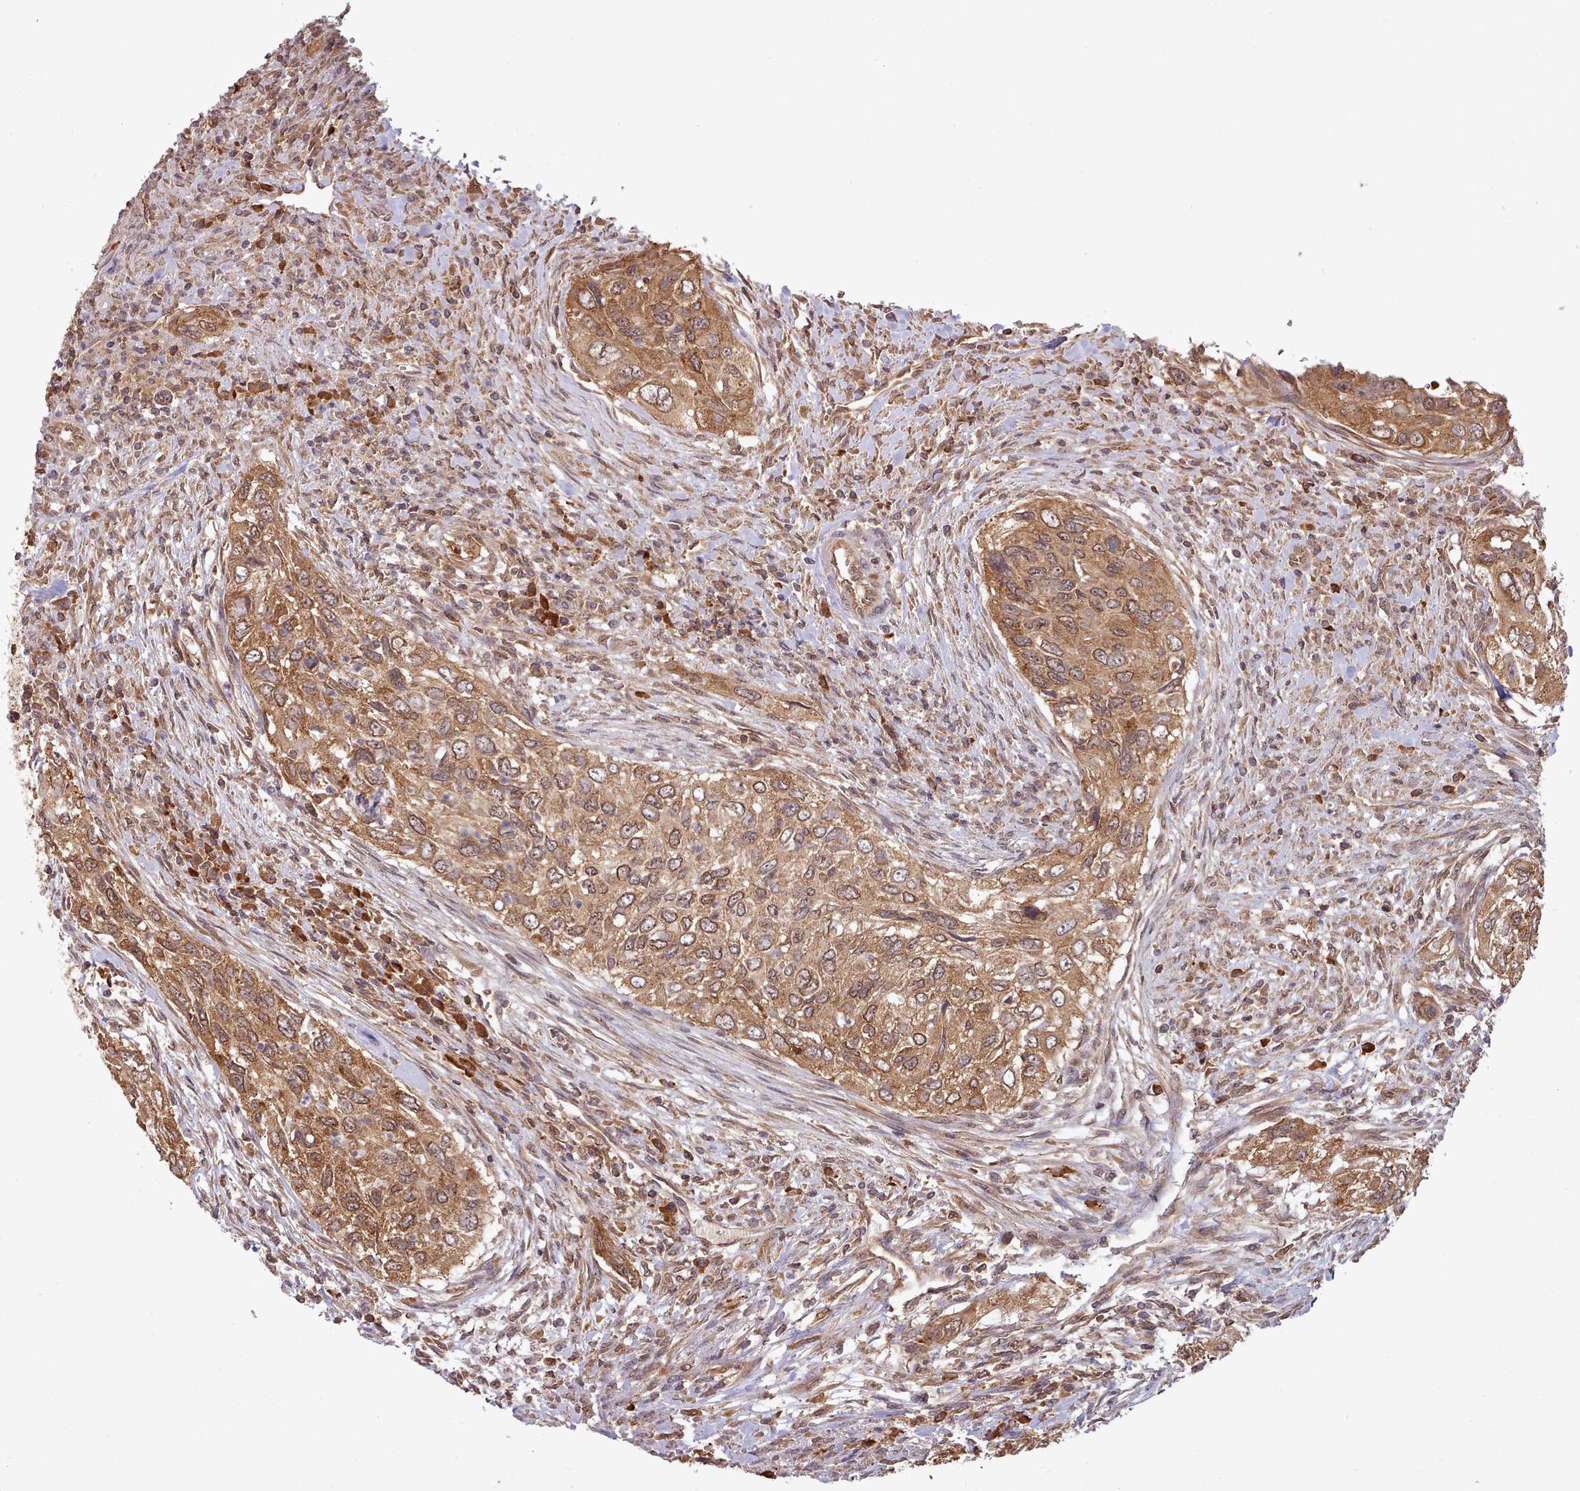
{"staining": {"intensity": "moderate", "quantity": ">75%", "location": "cytoplasmic/membranous,nuclear"}, "tissue": "urothelial cancer", "cell_type": "Tumor cells", "image_type": "cancer", "snomed": [{"axis": "morphology", "description": "Urothelial carcinoma, High grade"}, {"axis": "topography", "description": "Urinary bladder"}], "caption": "High-grade urothelial carcinoma tissue demonstrates moderate cytoplasmic/membranous and nuclear staining in approximately >75% of tumor cells, visualized by immunohistochemistry.", "gene": "PIP4P1", "patient": {"sex": "female", "age": 60}}